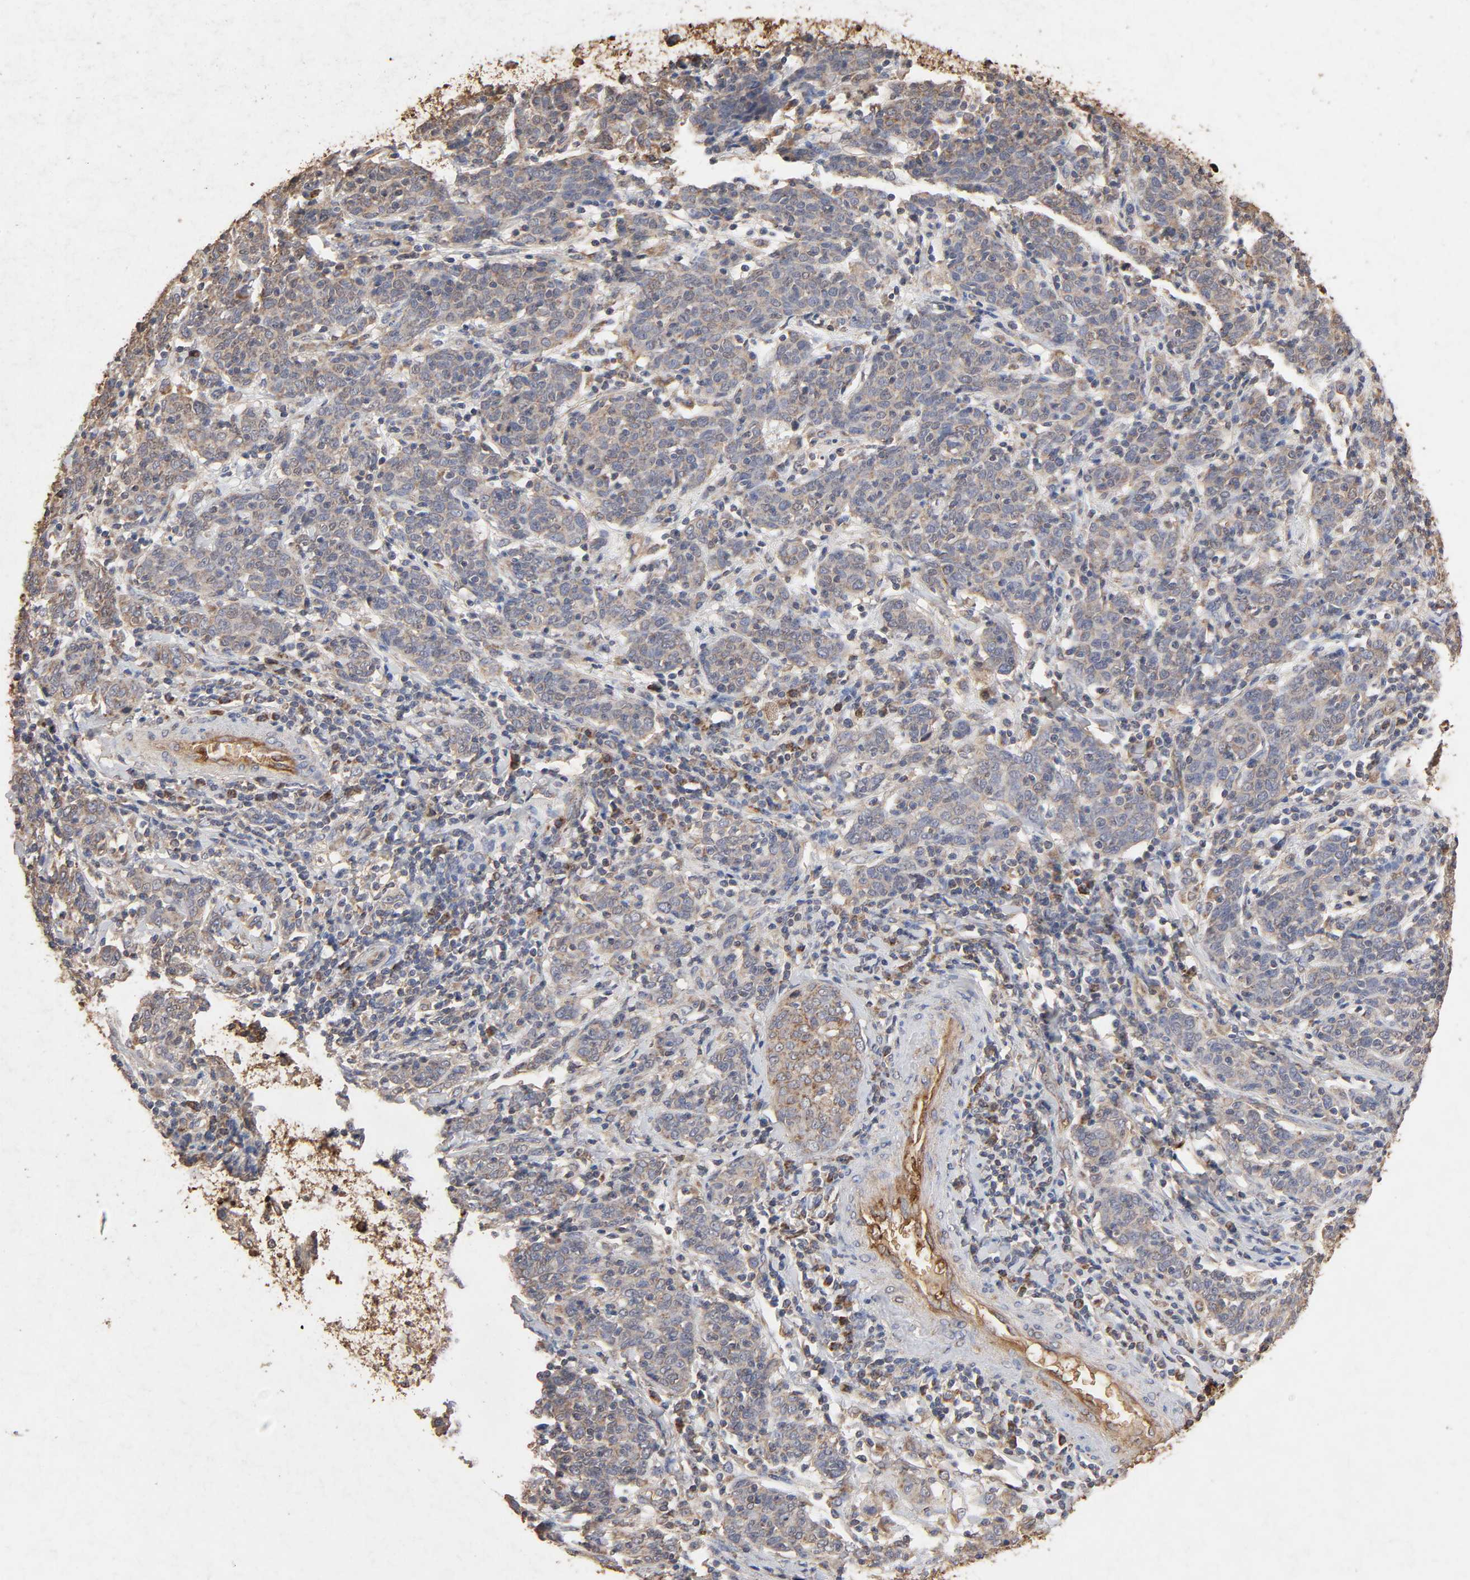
{"staining": {"intensity": "moderate", "quantity": "25%-75%", "location": "cytoplasmic/membranous"}, "tissue": "cervical cancer", "cell_type": "Tumor cells", "image_type": "cancer", "snomed": [{"axis": "morphology", "description": "Normal tissue, NOS"}, {"axis": "morphology", "description": "Squamous cell carcinoma, NOS"}, {"axis": "topography", "description": "Cervix"}], "caption": "Moderate cytoplasmic/membranous positivity is present in approximately 25%-75% of tumor cells in squamous cell carcinoma (cervical).", "gene": "CYCS", "patient": {"sex": "female", "age": 67}}